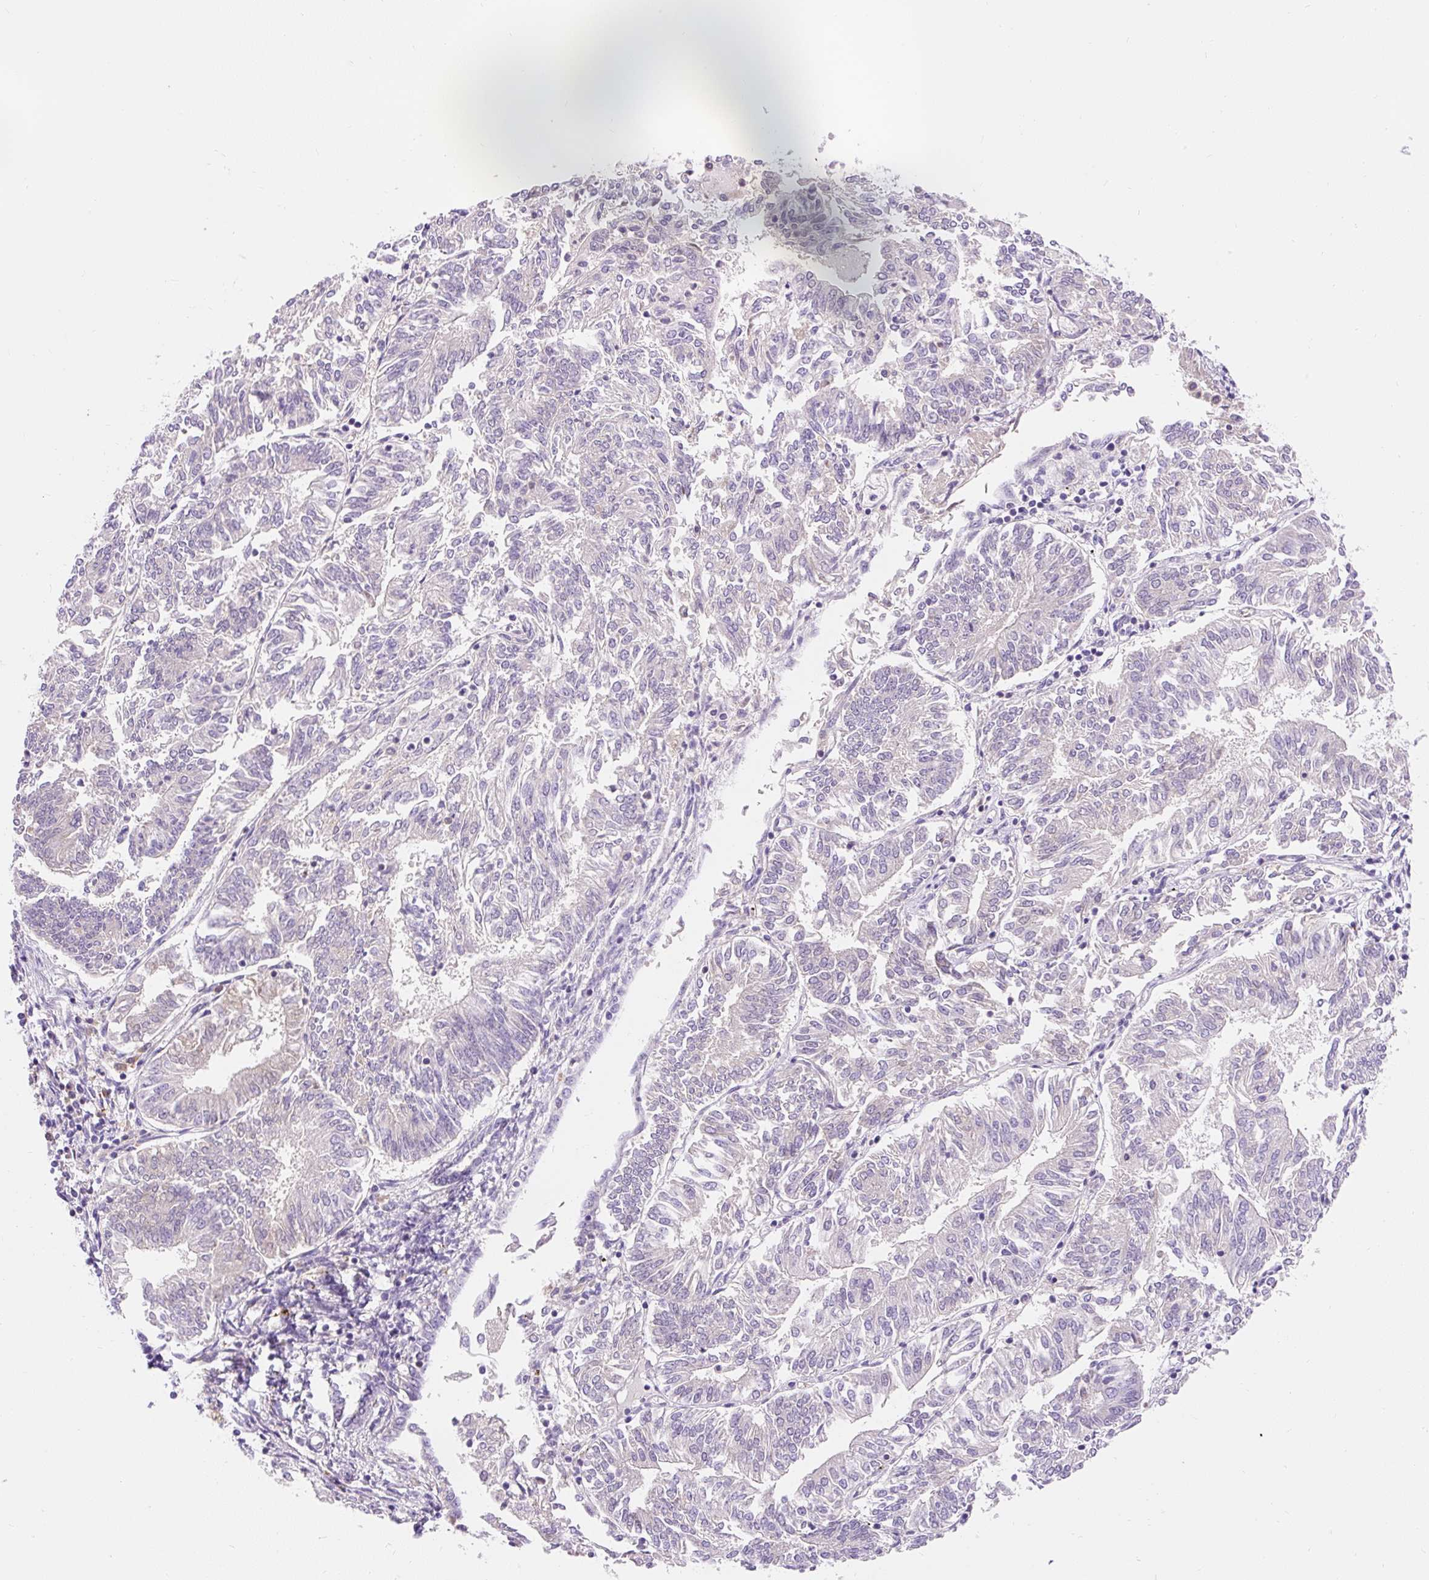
{"staining": {"intensity": "negative", "quantity": "none", "location": "none"}, "tissue": "endometrial cancer", "cell_type": "Tumor cells", "image_type": "cancer", "snomed": [{"axis": "morphology", "description": "Adenocarcinoma, NOS"}, {"axis": "topography", "description": "Endometrium"}], "caption": "A high-resolution image shows immunohistochemistry staining of endometrial cancer (adenocarcinoma), which reveals no significant positivity in tumor cells.", "gene": "TMEM150C", "patient": {"sex": "female", "age": 58}}